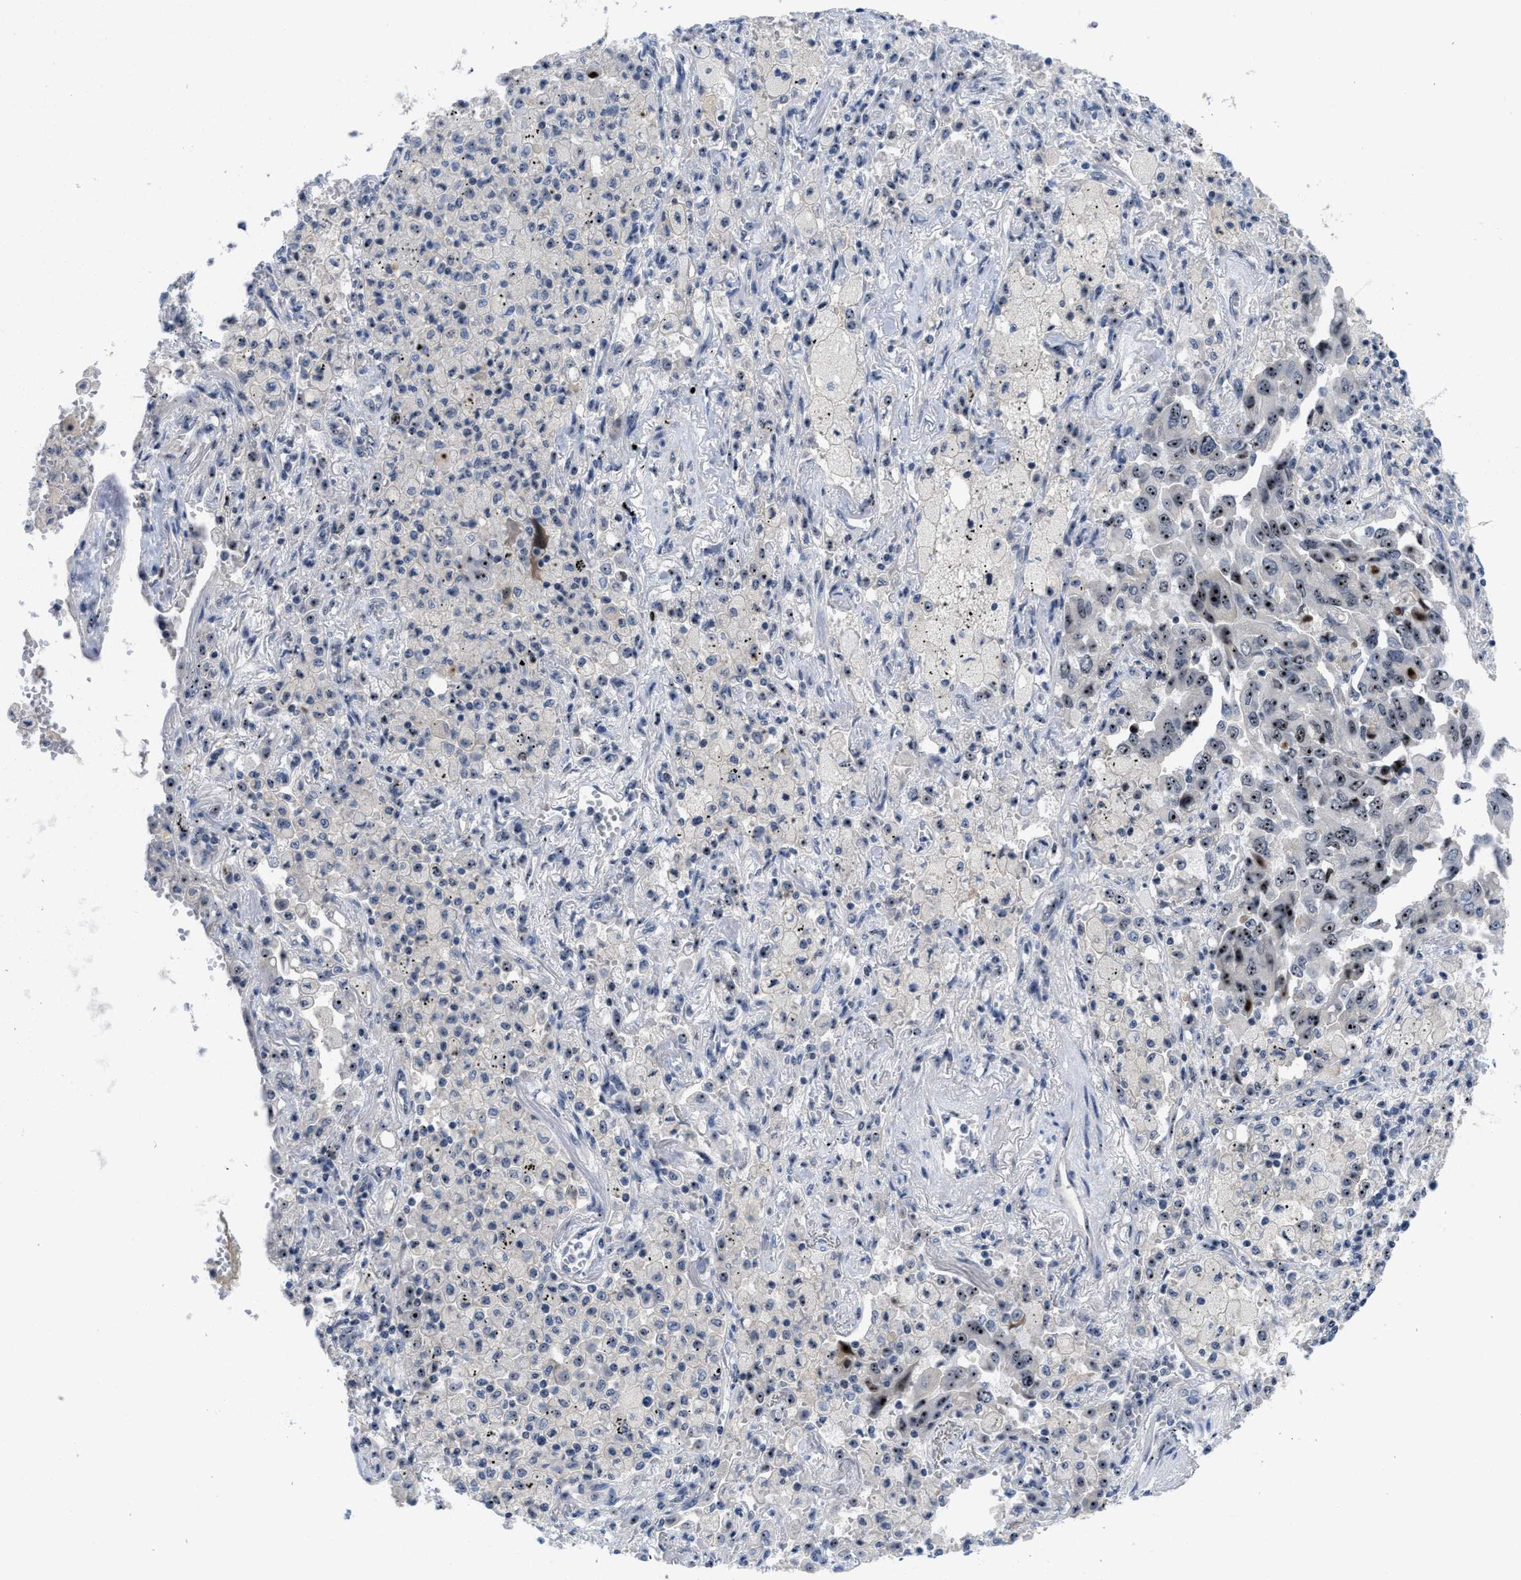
{"staining": {"intensity": "strong", "quantity": "25%-75%", "location": "nuclear"}, "tissue": "lung cancer", "cell_type": "Tumor cells", "image_type": "cancer", "snomed": [{"axis": "morphology", "description": "Adenocarcinoma, NOS"}, {"axis": "topography", "description": "Lung"}], "caption": "This image shows IHC staining of lung cancer, with high strong nuclear staining in approximately 25%-75% of tumor cells.", "gene": "NOP58", "patient": {"sex": "female", "age": 65}}